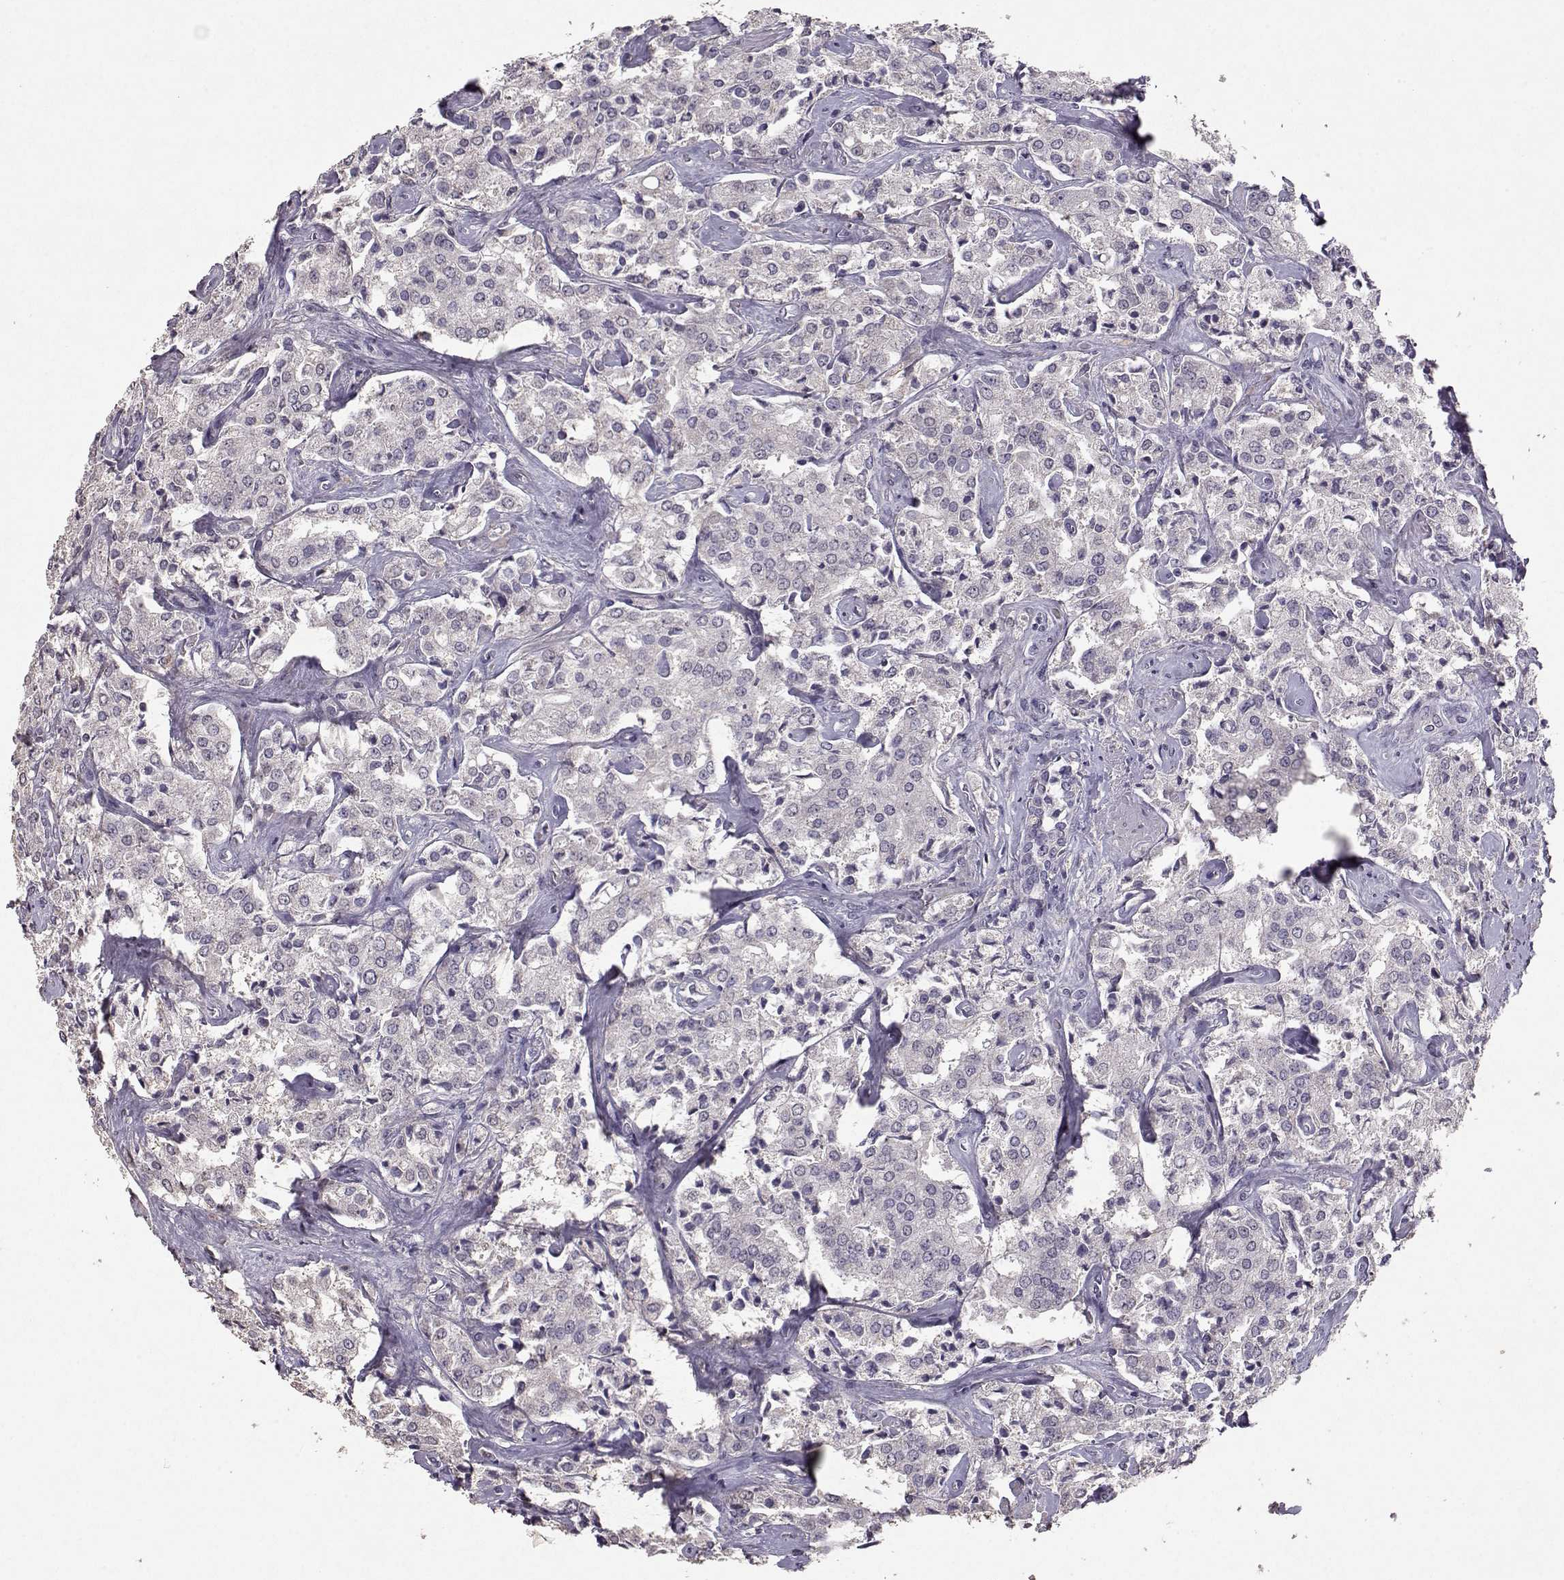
{"staining": {"intensity": "negative", "quantity": "none", "location": "none"}, "tissue": "prostate cancer", "cell_type": "Tumor cells", "image_type": "cancer", "snomed": [{"axis": "morphology", "description": "Adenocarcinoma, NOS"}, {"axis": "topography", "description": "Prostate"}], "caption": "Tumor cells show no significant protein staining in prostate cancer.", "gene": "PMCH", "patient": {"sex": "male", "age": 66}}